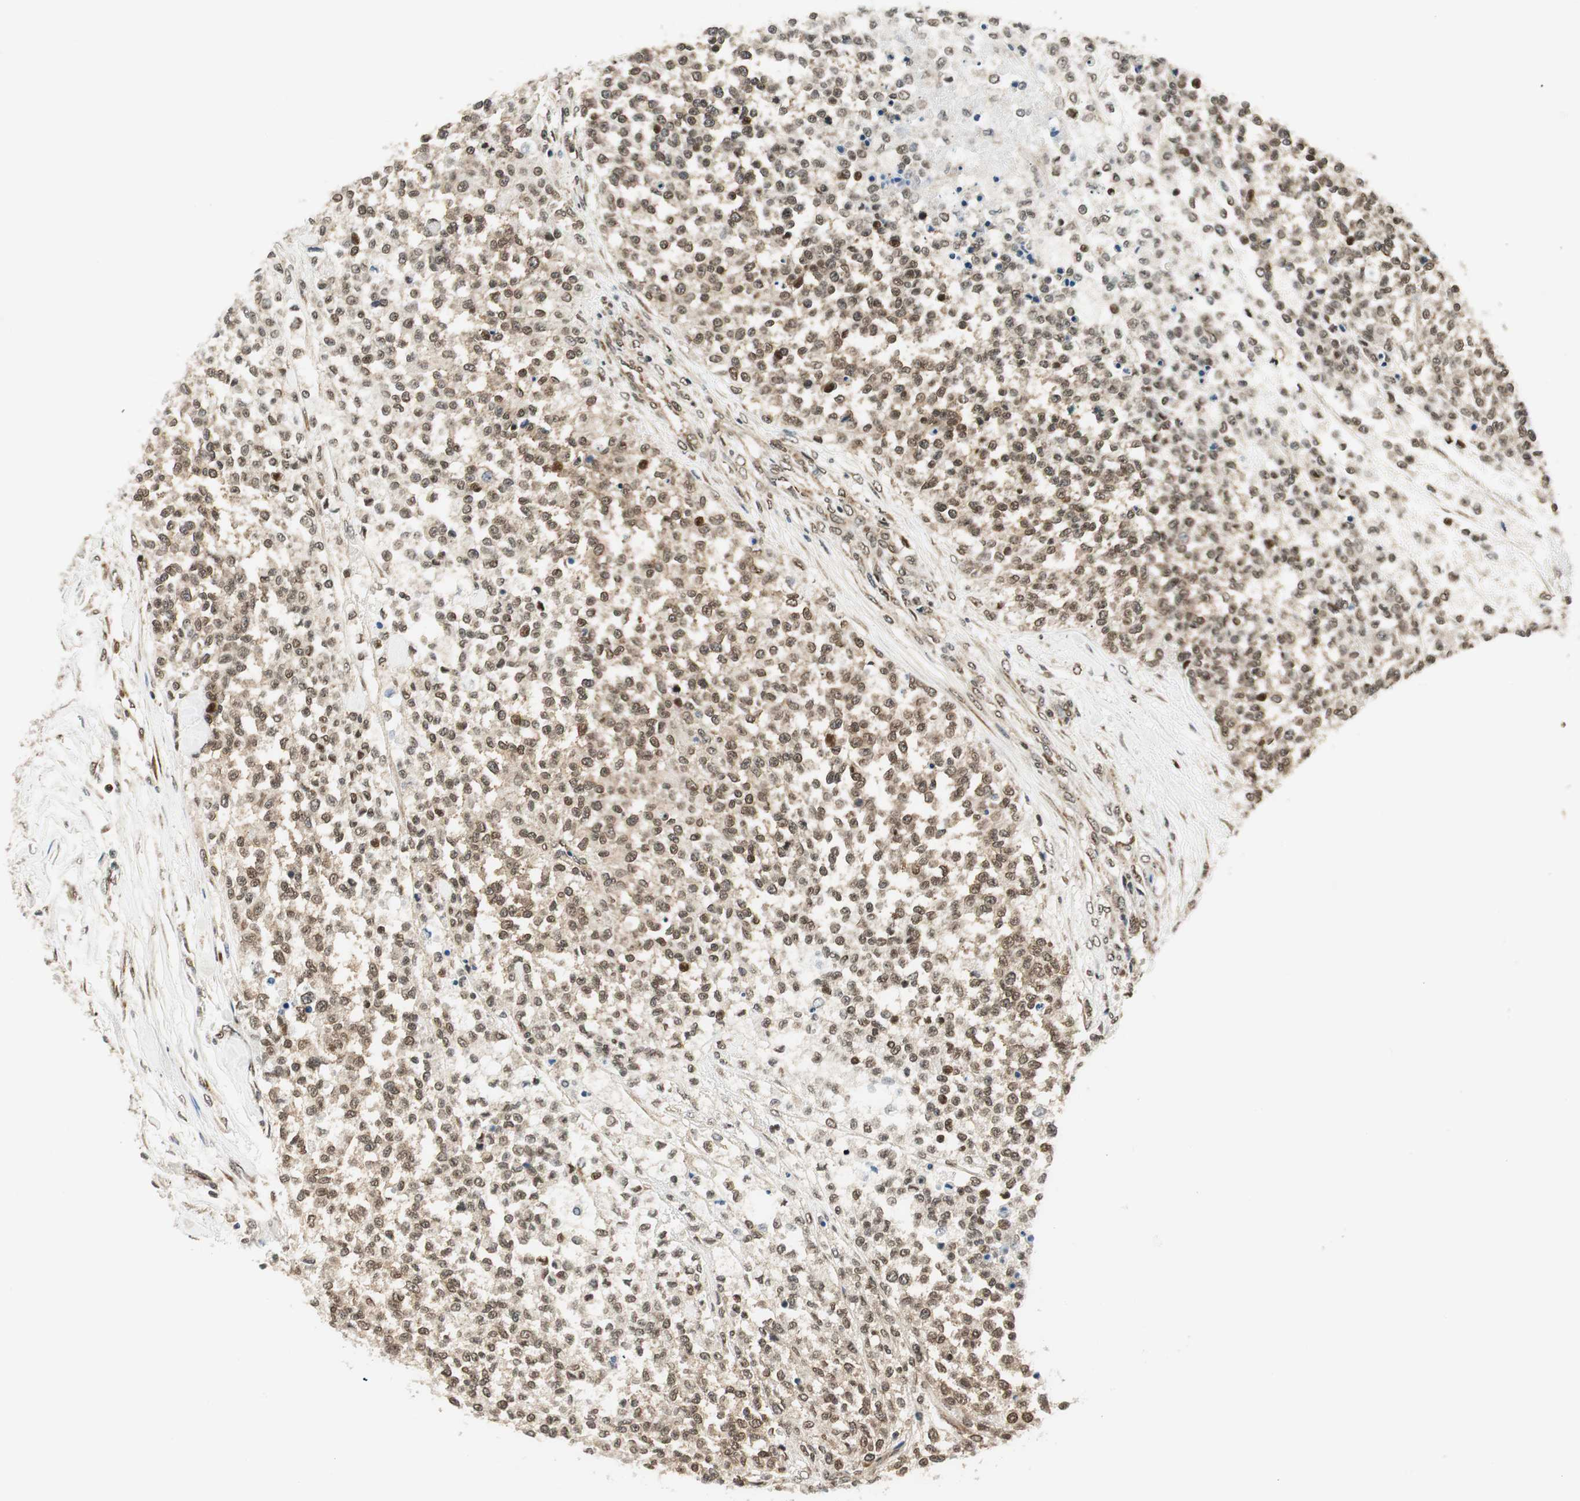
{"staining": {"intensity": "moderate", "quantity": ">75%", "location": "nuclear"}, "tissue": "testis cancer", "cell_type": "Tumor cells", "image_type": "cancer", "snomed": [{"axis": "morphology", "description": "Seminoma, NOS"}, {"axis": "topography", "description": "Testis"}], "caption": "Seminoma (testis) was stained to show a protein in brown. There is medium levels of moderate nuclear expression in about >75% of tumor cells.", "gene": "RING1", "patient": {"sex": "male", "age": 59}}